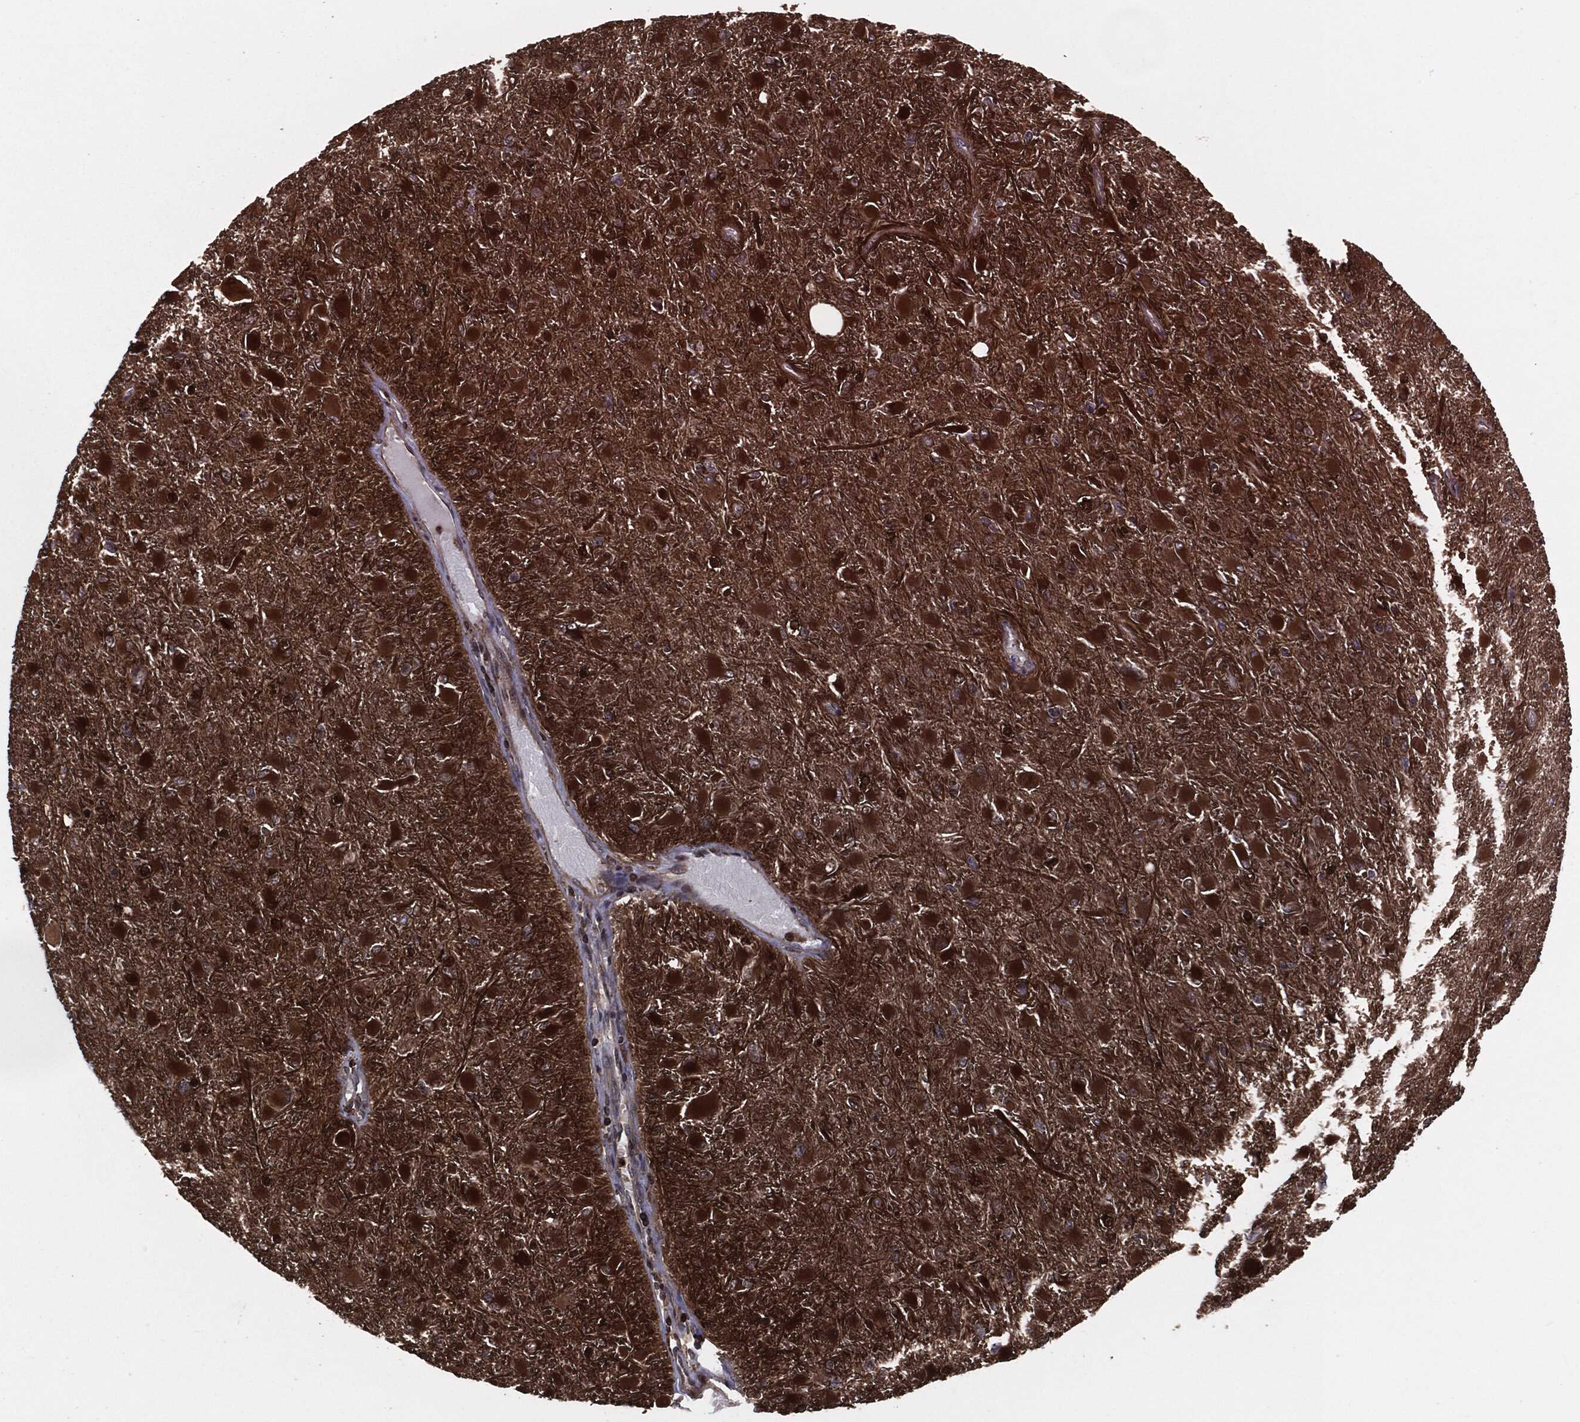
{"staining": {"intensity": "strong", "quantity": ">75%", "location": "cytoplasmic/membranous"}, "tissue": "glioma", "cell_type": "Tumor cells", "image_type": "cancer", "snomed": [{"axis": "morphology", "description": "Glioma, malignant, High grade"}, {"axis": "topography", "description": "Cerebral cortex"}], "caption": "IHC of human glioma demonstrates high levels of strong cytoplasmic/membranous expression in approximately >75% of tumor cells. (DAB (3,3'-diaminobenzidine) = brown stain, brightfield microscopy at high magnification).", "gene": "RAP1GDS1", "patient": {"sex": "female", "age": 36}}